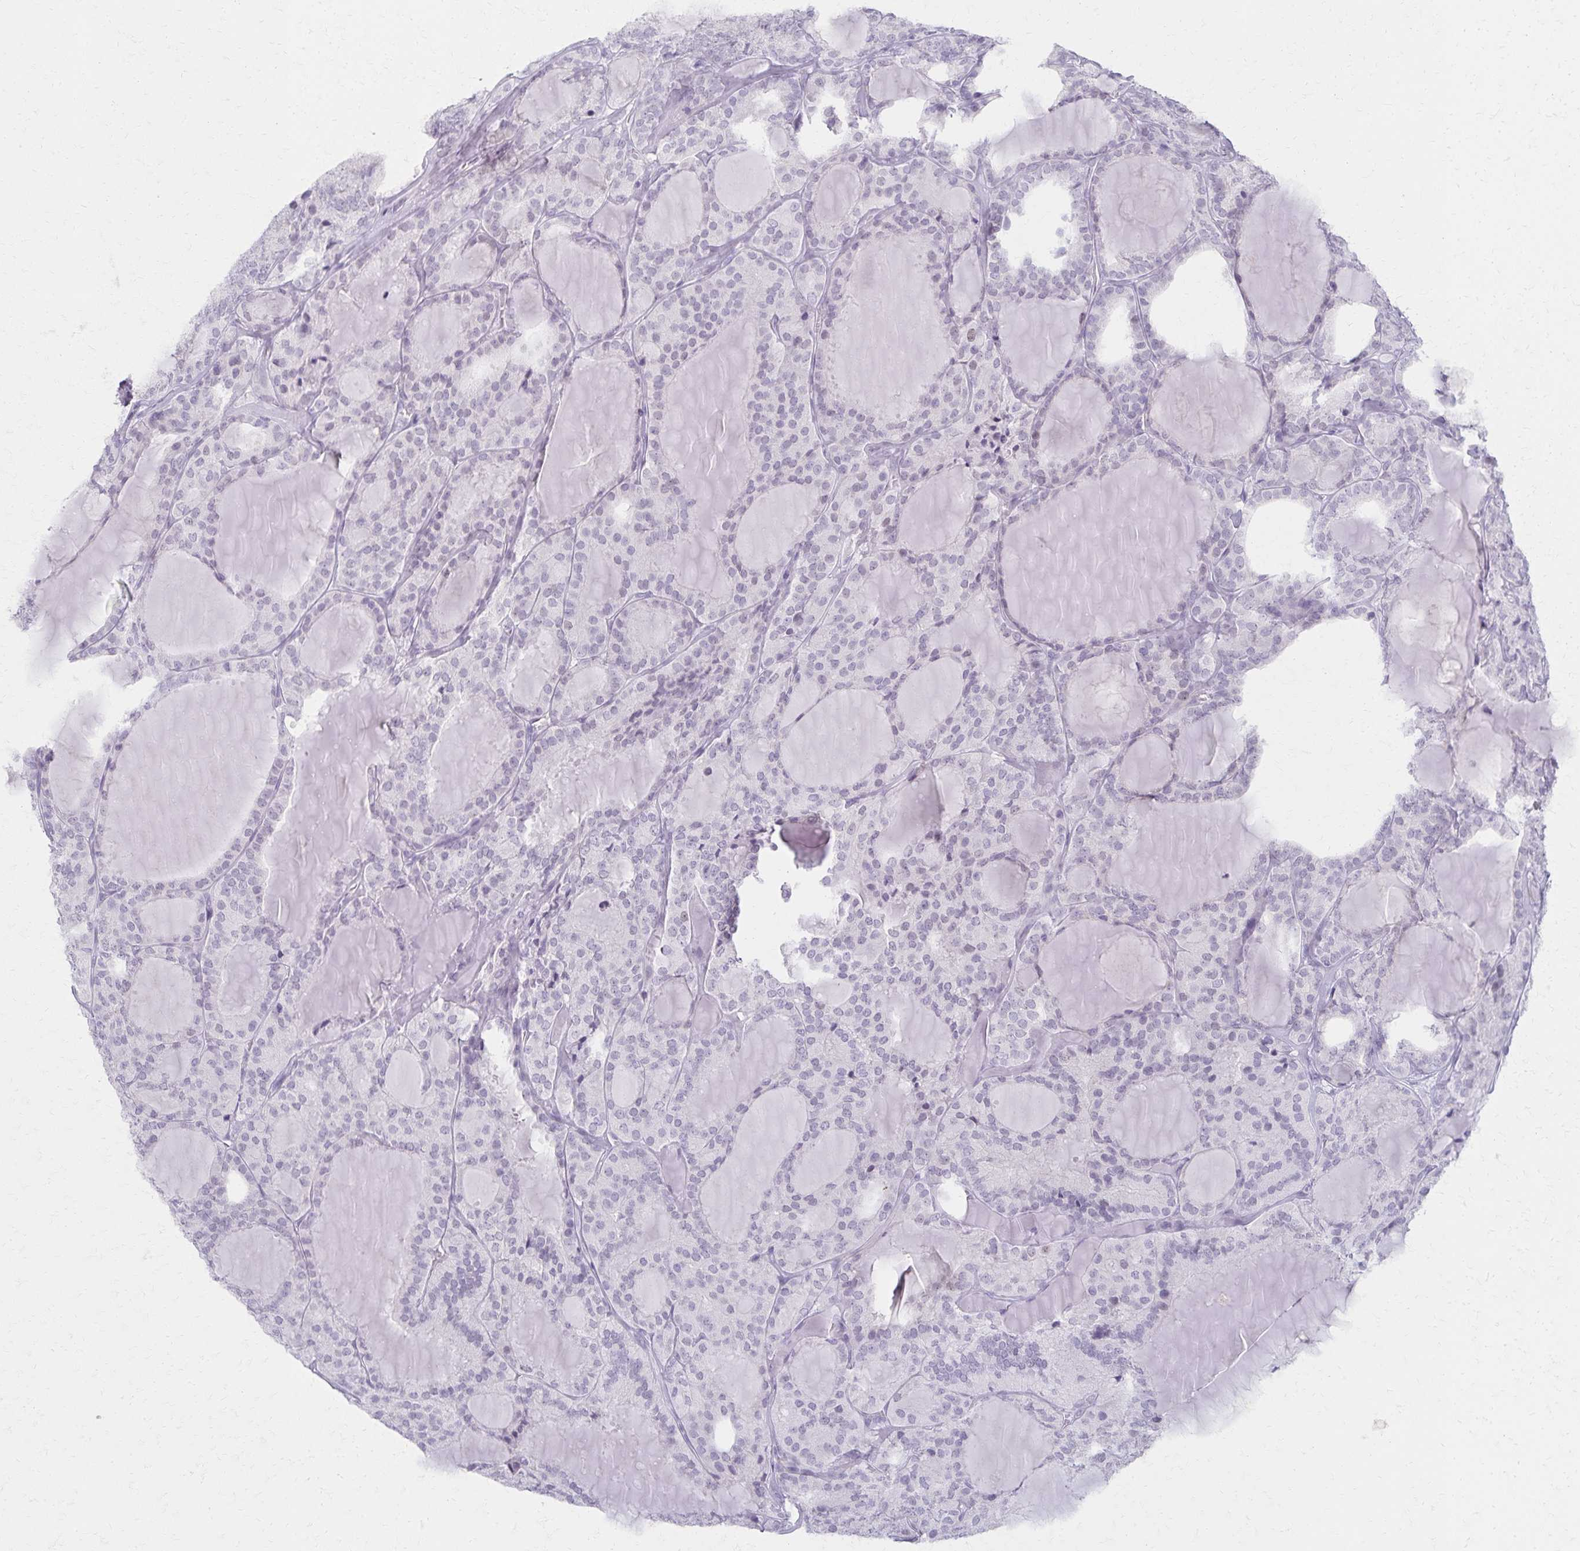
{"staining": {"intensity": "negative", "quantity": "none", "location": "none"}, "tissue": "thyroid cancer", "cell_type": "Tumor cells", "image_type": "cancer", "snomed": [{"axis": "morphology", "description": "Follicular adenoma carcinoma, NOS"}, {"axis": "topography", "description": "Thyroid gland"}], "caption": "Immunohistochemistry (IHC) histopathology image of thyroid cancer (follicular adenoma carcinoma) stained for a protein (brown), which displays no positivity in tumor cells.", "gene": "MORC4", "patient": {"sex": "male", "age": 74}}